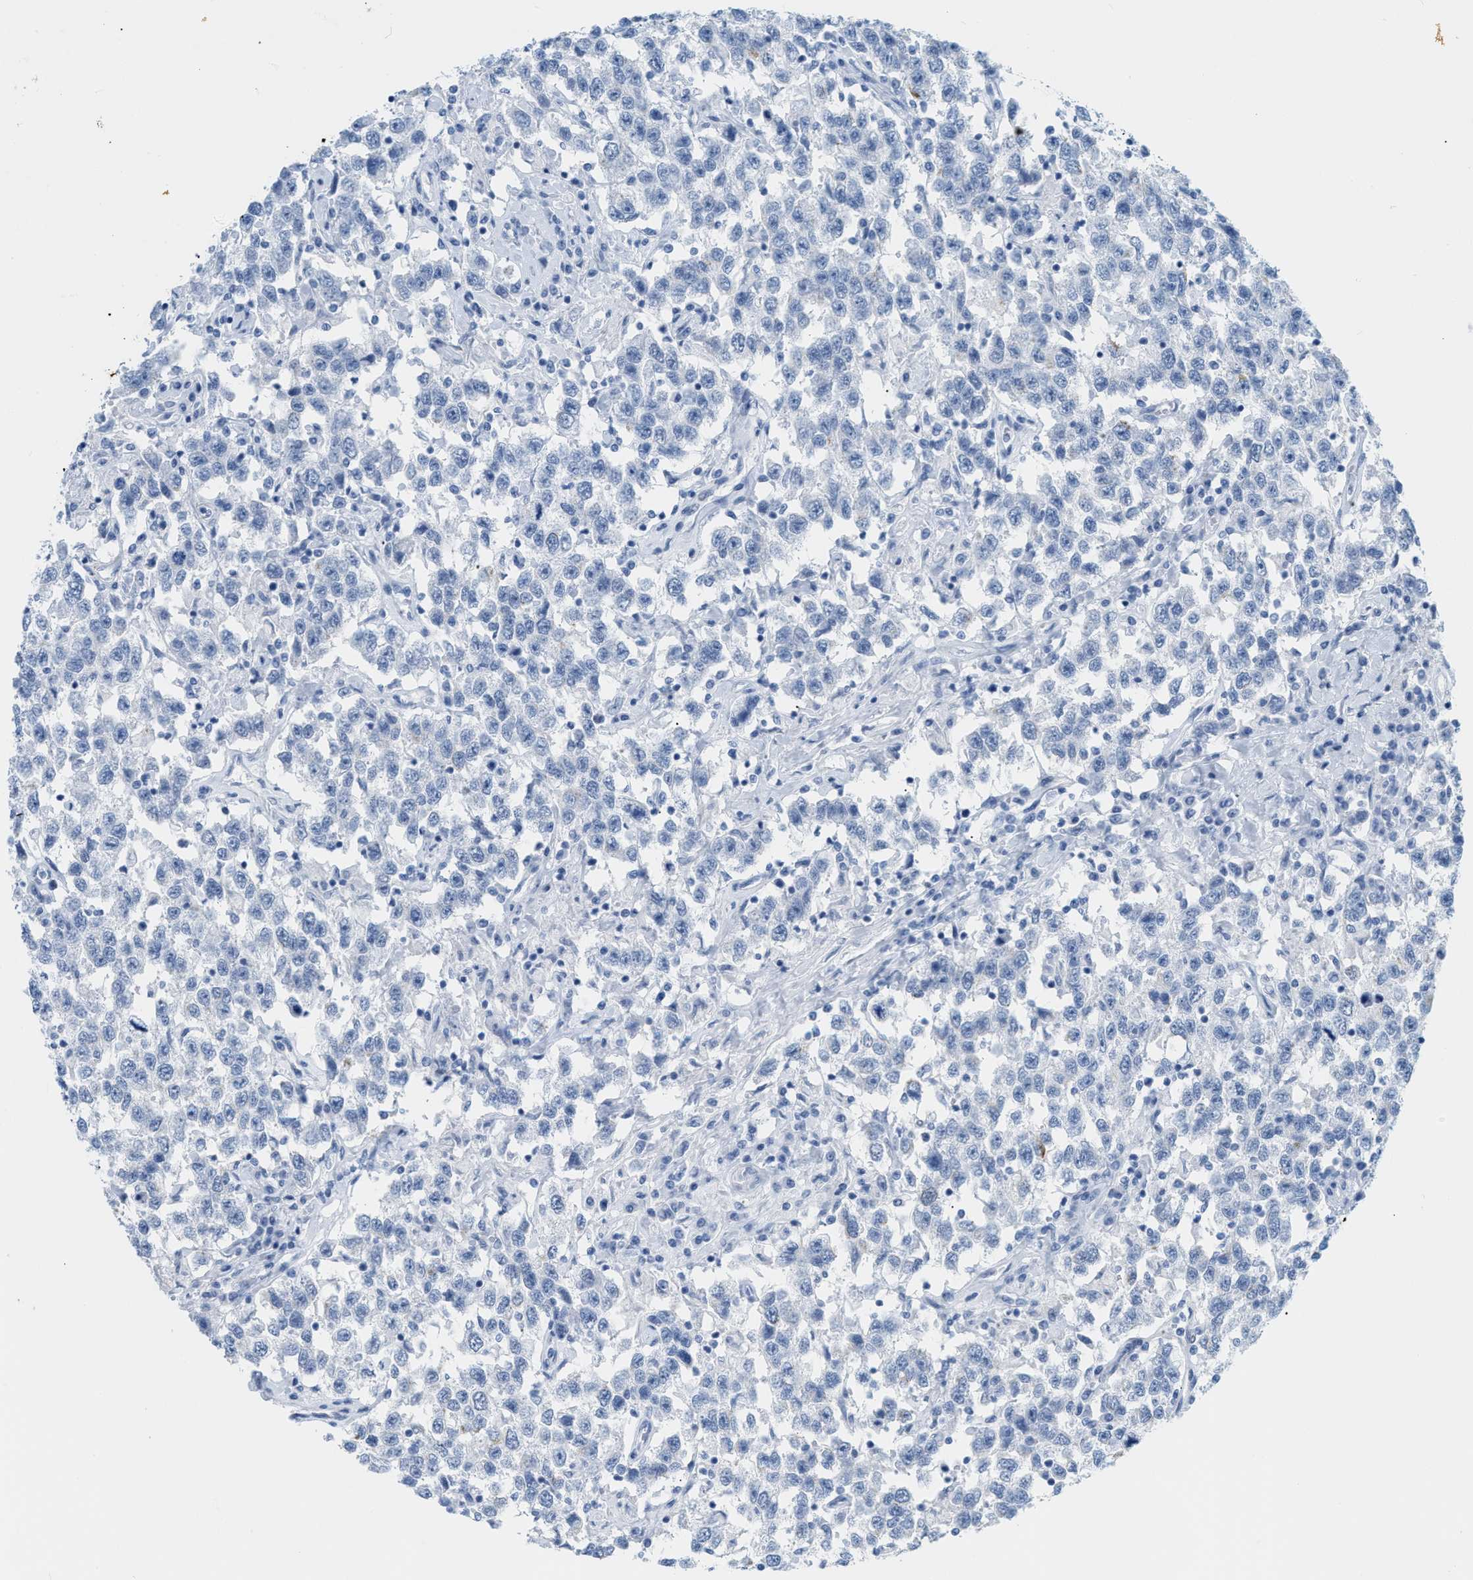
{"staining": {"intensity": "negative", "quantity": "none", "location": "none"}, "tissue": "testis cancer", "cell_type": "Tumor cells", "image_type": "cancer", "snomed": [{"axis": "morphology", "description": "Seminoma, NOS"}, {"axis": "topography", "description": "Testis"}], "caption": "Tumor cells show no significant protein expression in testis seminoma. Nuclei are stained in blue.", "gene": "DES", "patient": {"sex": "male", "age": 41}}